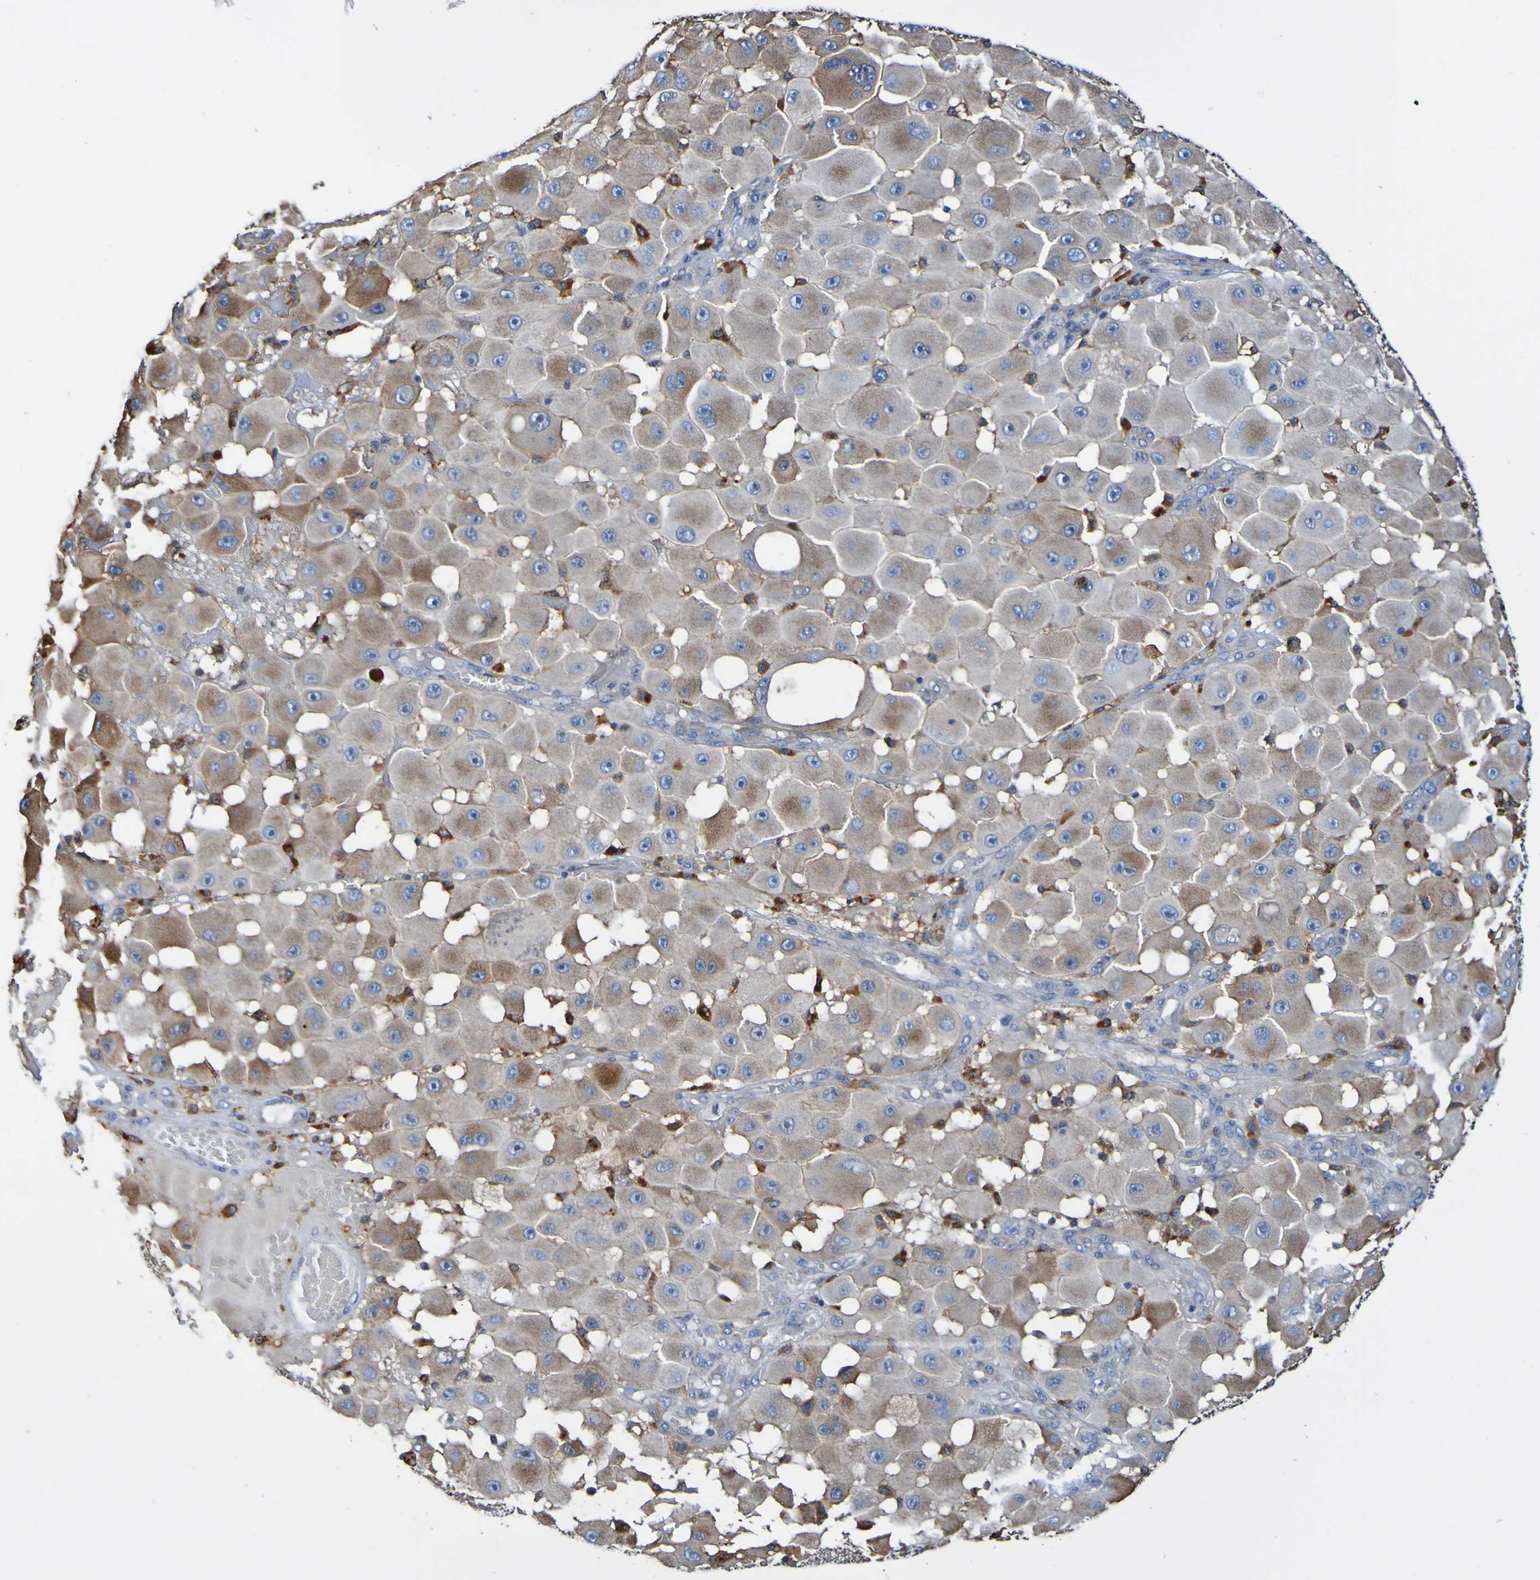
{"staining": {"intensity": "moderate", "quantity": ">75%", "location": "cytoplasmic/membranous"}, "tissue": "melanoma", "cell_type": "Tumor cells", "image_type": "cancer", "snomed": [{"axis": "morphology", "description": "Malignant melanoma, NOS"}, {"axis": "topography", "description": "Skin"}], "caption": "A micrograph of malignant melanoma stained for a protein reveals moderate cytoplasmic/membranous brown staining in tumor cells. (DAB IHC, brown staining for protein, blue staining for nuclei).", "gene": "METAP2", "patient": {"sex": "female", "age": 81}}